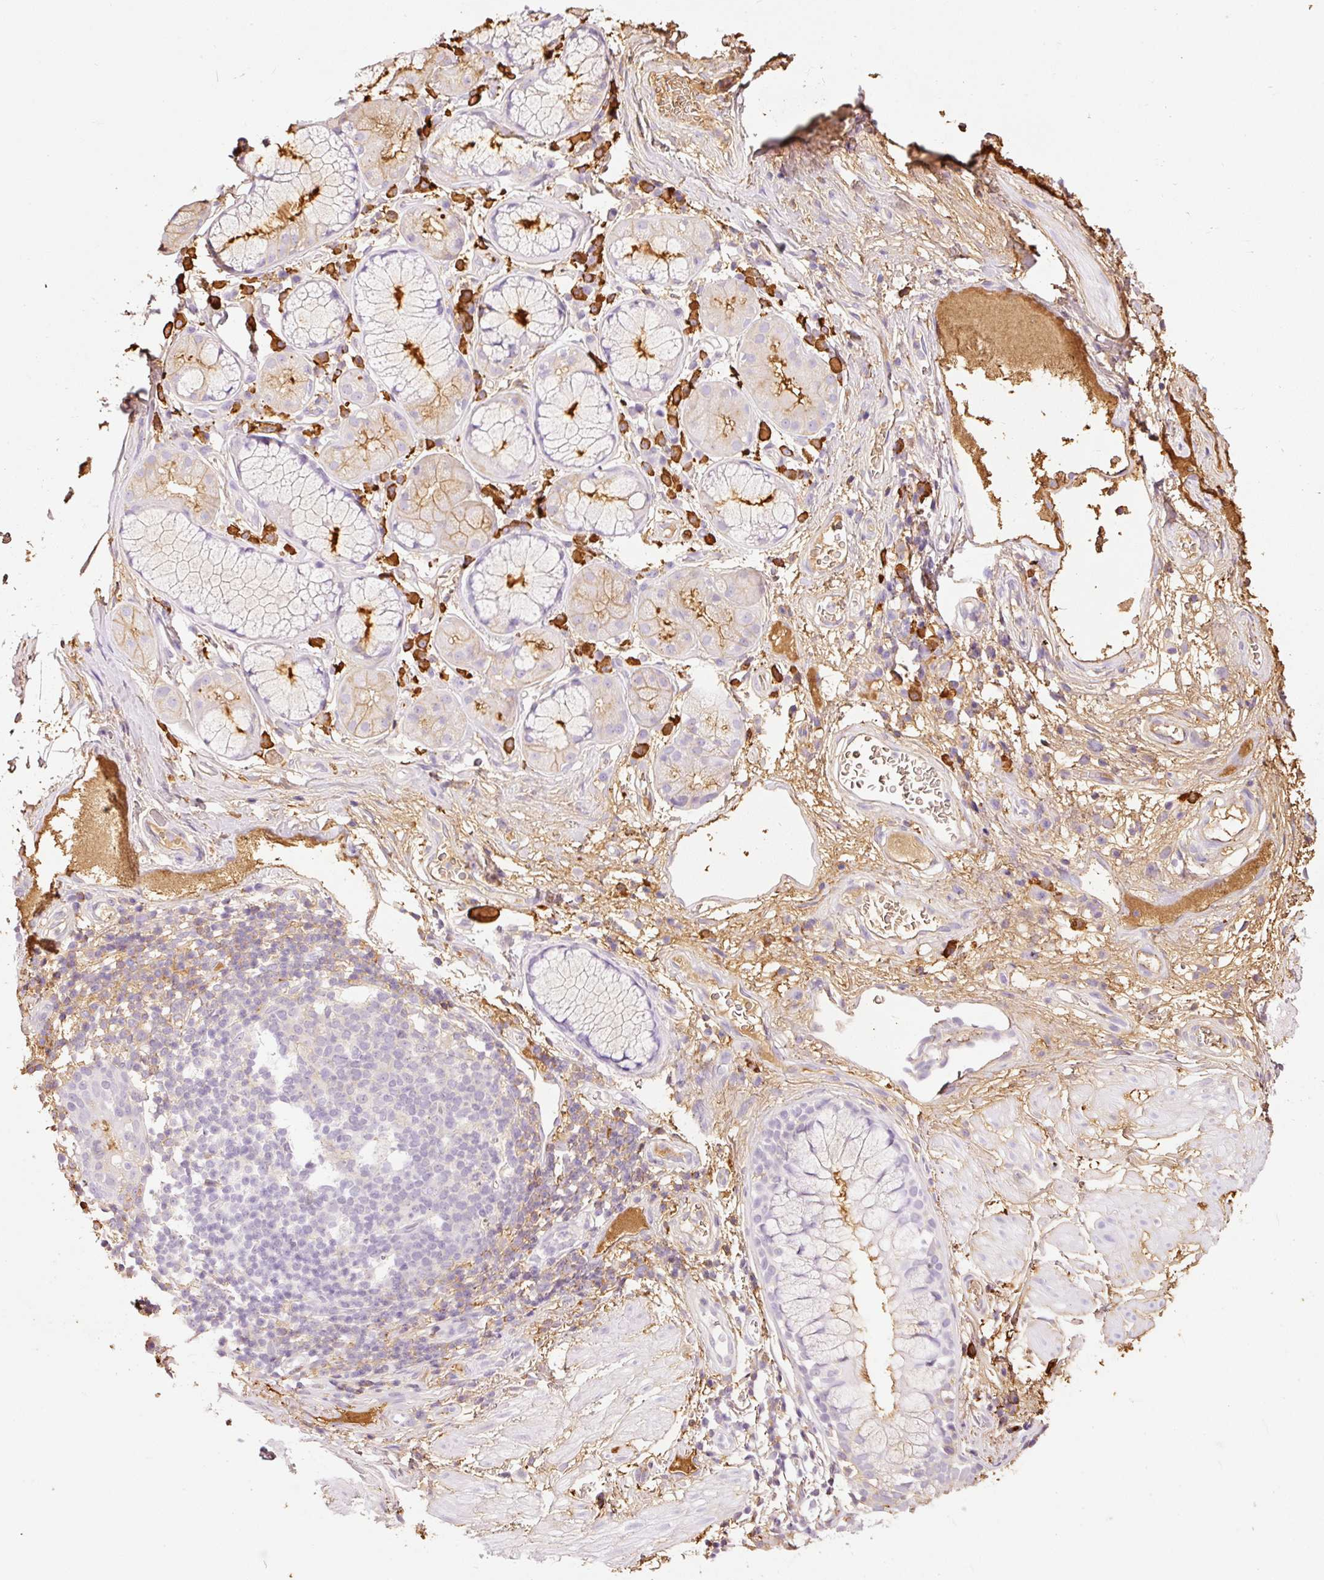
{"staining": {"intensity": "negative", "quantity": "none", "location": "none"}, "tissue": "soft tissue", "cell_type": "Fibroblasts", "image_type": "normal", "snomed": [{"axis": "morphology", "description": "Normal tissue, NOS"}, {"axis": "topography", "description": "Cartilage tissue"}, {"axis": "topography", "description": "Bronchus"}], "caption": "Immunohistochemical staining of unremarkable soft tissue reveals no significant expression in fibroblasts. (Stains: DAB immunohistochemistry (IHC) with hematoxylin counter stain, Microscopy: brightfield microscopy at high magnification).", "gene": "PRPF38B", "patient": {"sex": "male", "age": 58}}